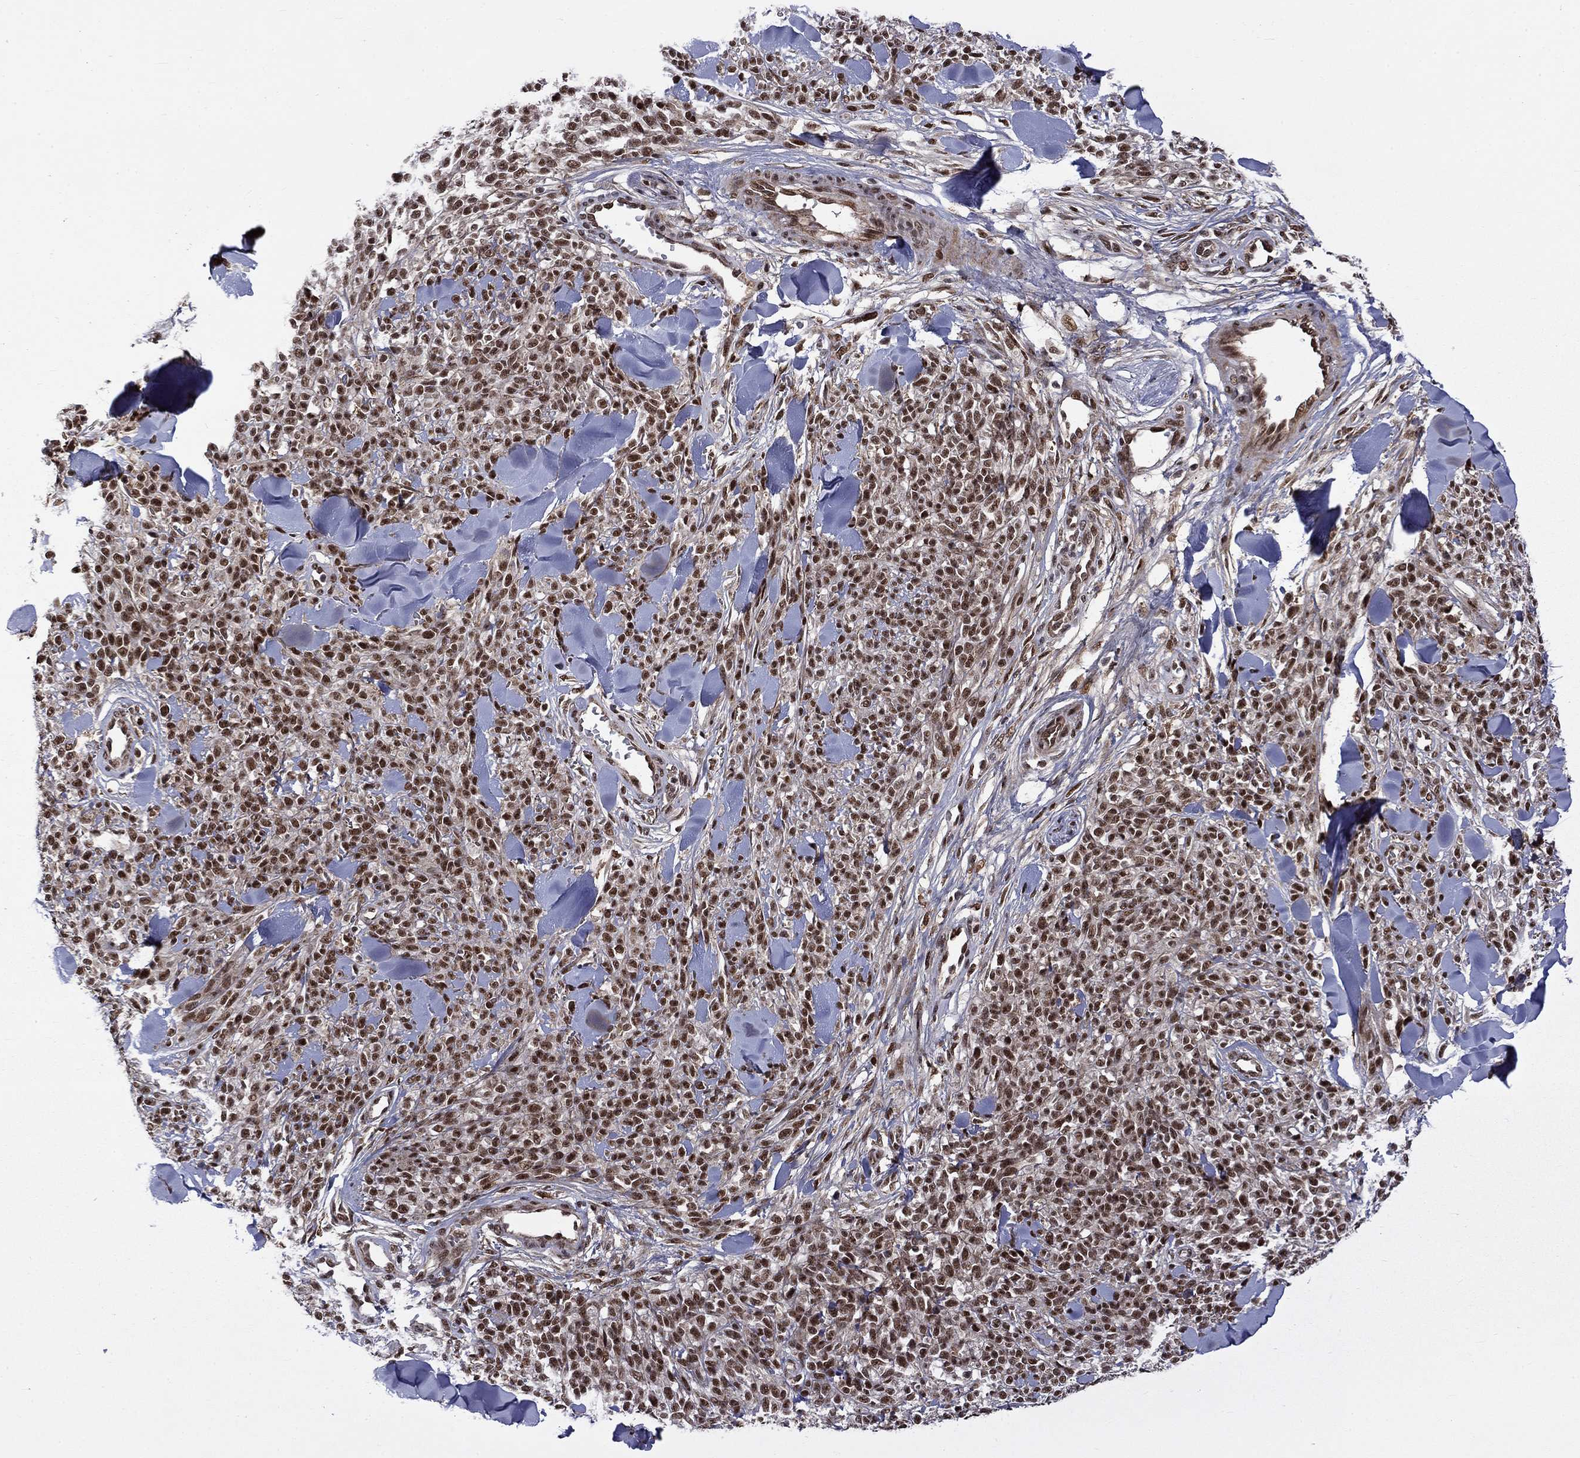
{"staining": {"intensity": "strong", "quantity": "25%-75%", "location": "nuclear"}, "tissue": "melanoma", "cell_type": "Tumor cells", "image_type": "cancer", "snomed": [{"axis": "morphology", "description": "Malignant melanoma, NOS"}, {"axis": "topography", "description": "Skin"}, {"axis": "topography", "description": "Skin of trunk"}], "caption": "Protein expression analysis of malignant melanoma demonstrates strong nuclear expression in about 25%-75% of tumor cells. Using DAB (brown) and hematoxylin (blue) stains, captured at high magnification using brightfield microscopy.", "gene": "KPNA3", "patient": {"sex": "male", "age": 74}}